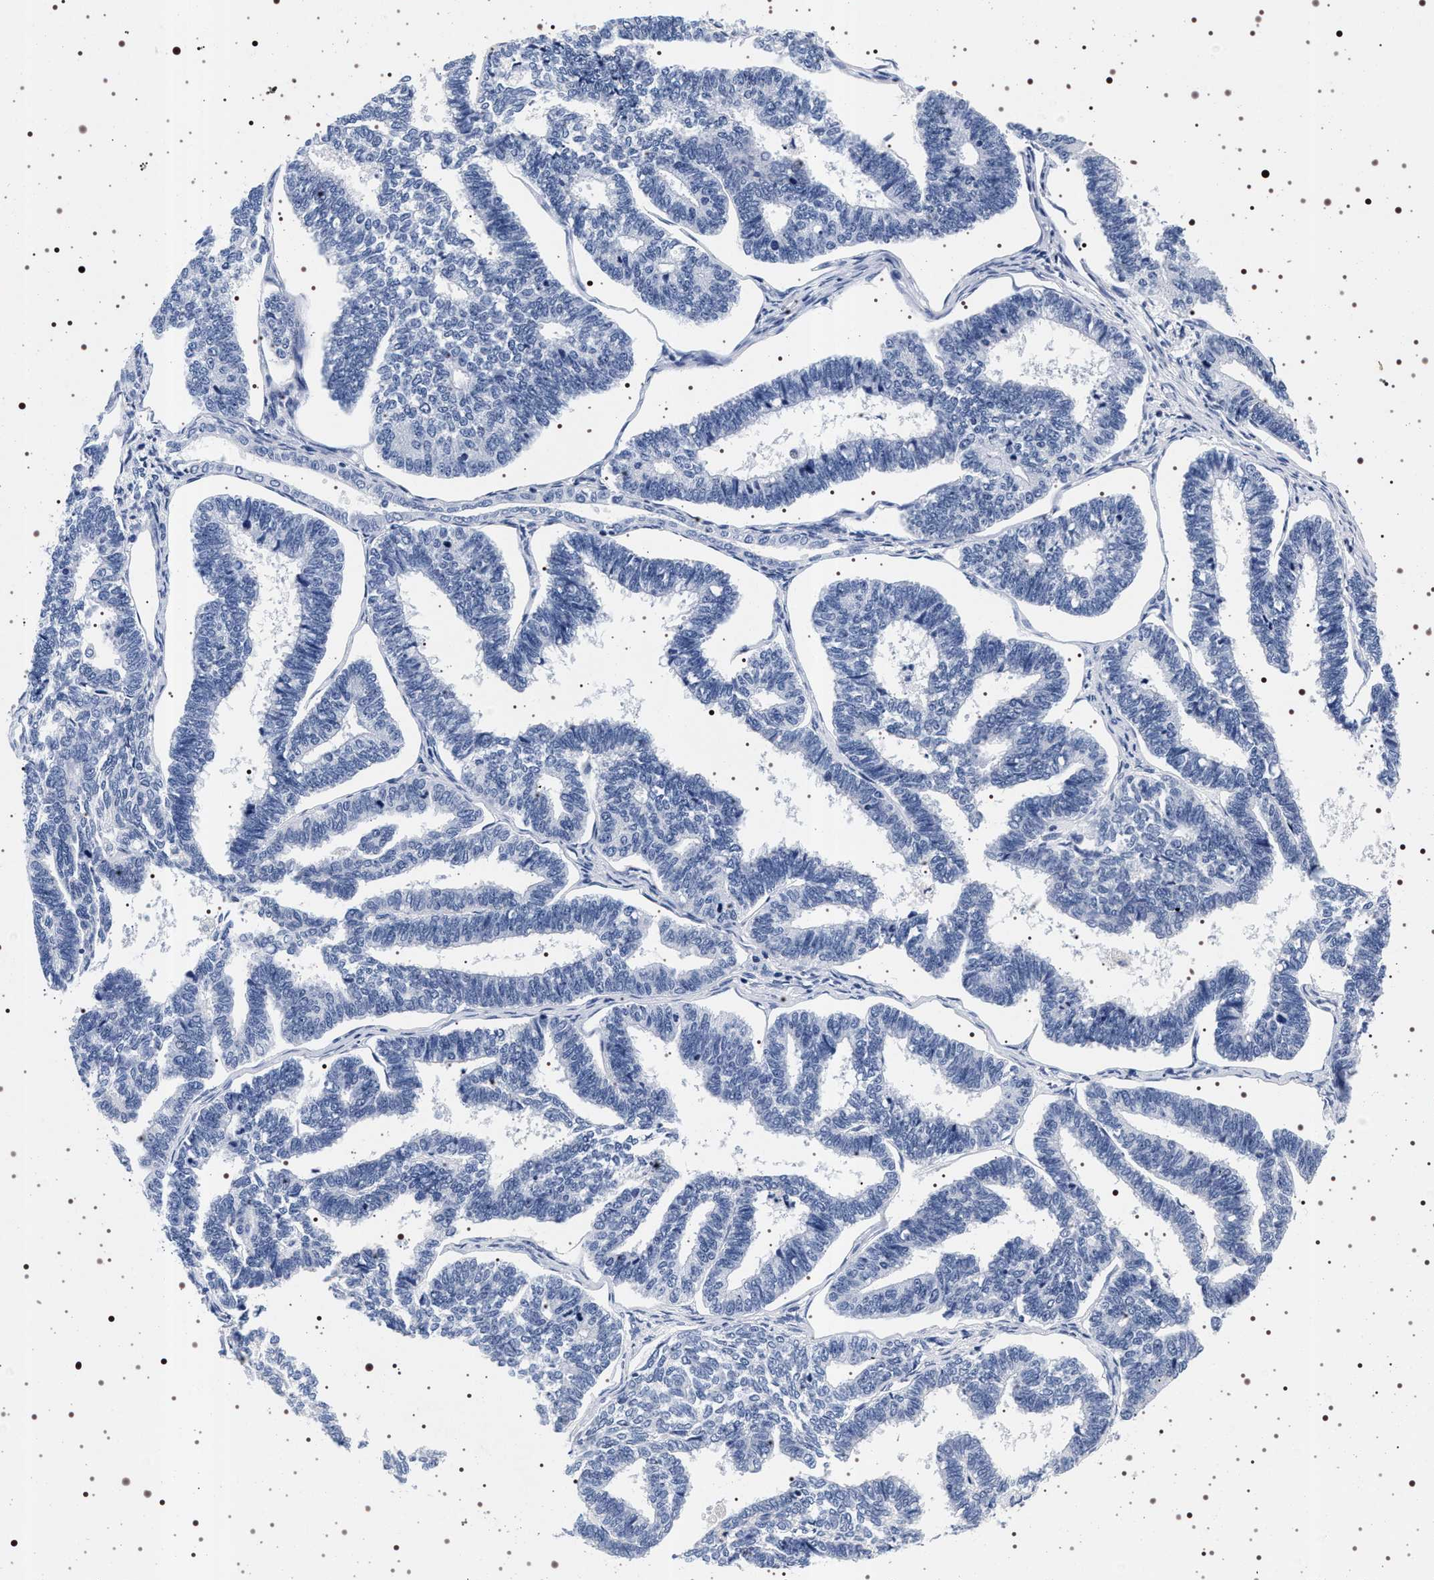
{"staining": {"intensity": "negative", "quantity": "none", "location": "none"}, "tissue": "endometrial cancer", "cell_type": "Tumor cells", "image_type": "cancer", "snomed": [{"axis": "morphology", "description": "Adenocarcinoma, NOS"}, {"axis": "topography", "description": "Endometrium"}], "caption": "This is a photomicrograph of immunohistochemistry staining of adenocarcinoma (endometrial), which shows no positivity in tumor cells.", "gene": "SYN1", "patient": {"sex": "female", "age": 70}}